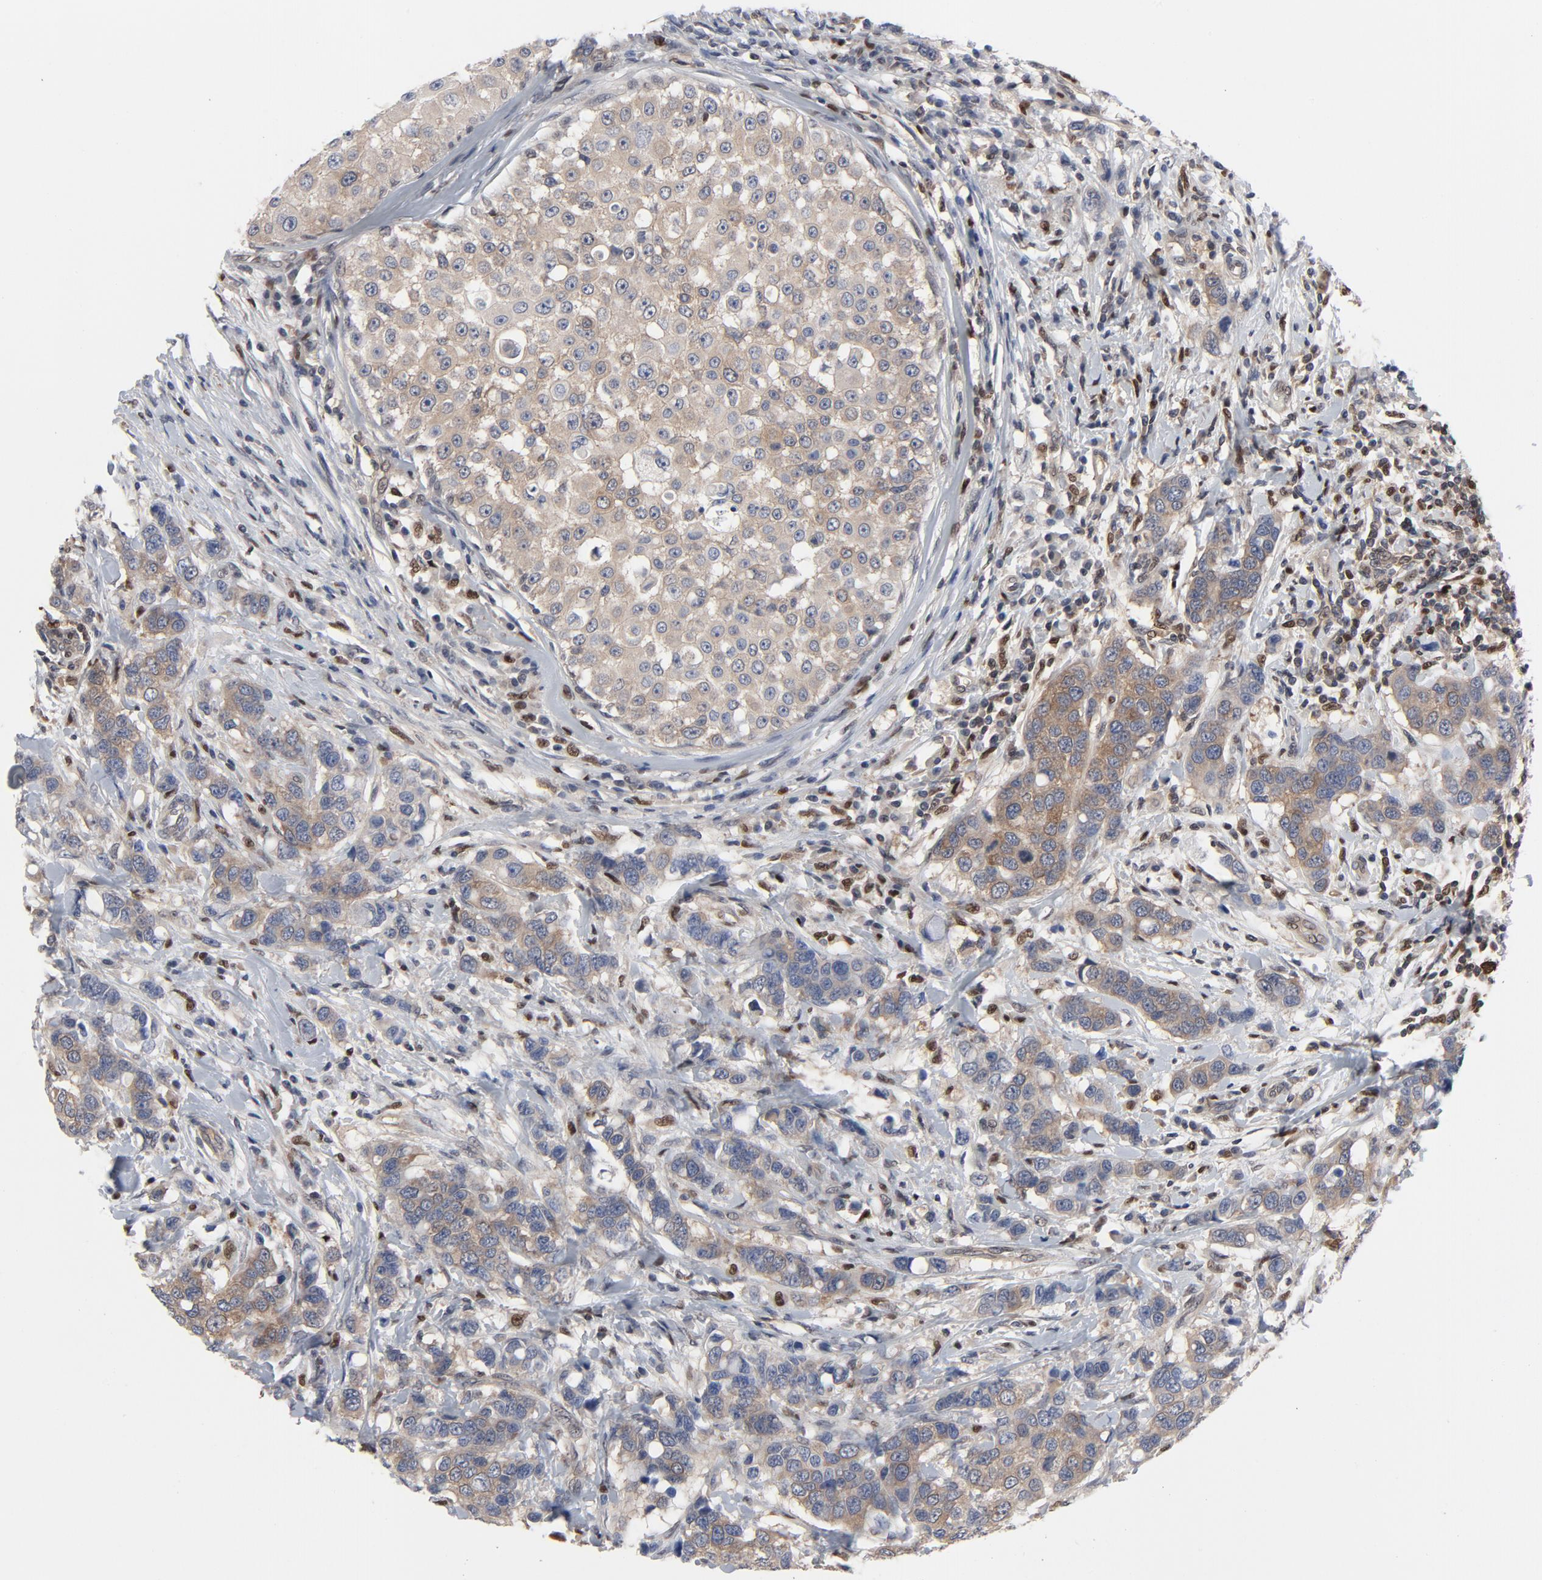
{"staining": {"intensity": "weak", "quantity": ">75%", "location": "cytoplasmic/membranous"}, "tissue": "breast cancer", "cell_type": "Tumor cells", "image_type": "cancer", "snomed": [{"axis": "morphology", "description": "Duct carcinoma"}, {"axis": "topography", "description": "Breast"}], "caption": "Breast cancer stained with a protein marker exhibits weak staining in tumor cells.", "gene": "NFKB1", "patient": {"sex": "female", "age": 27}}